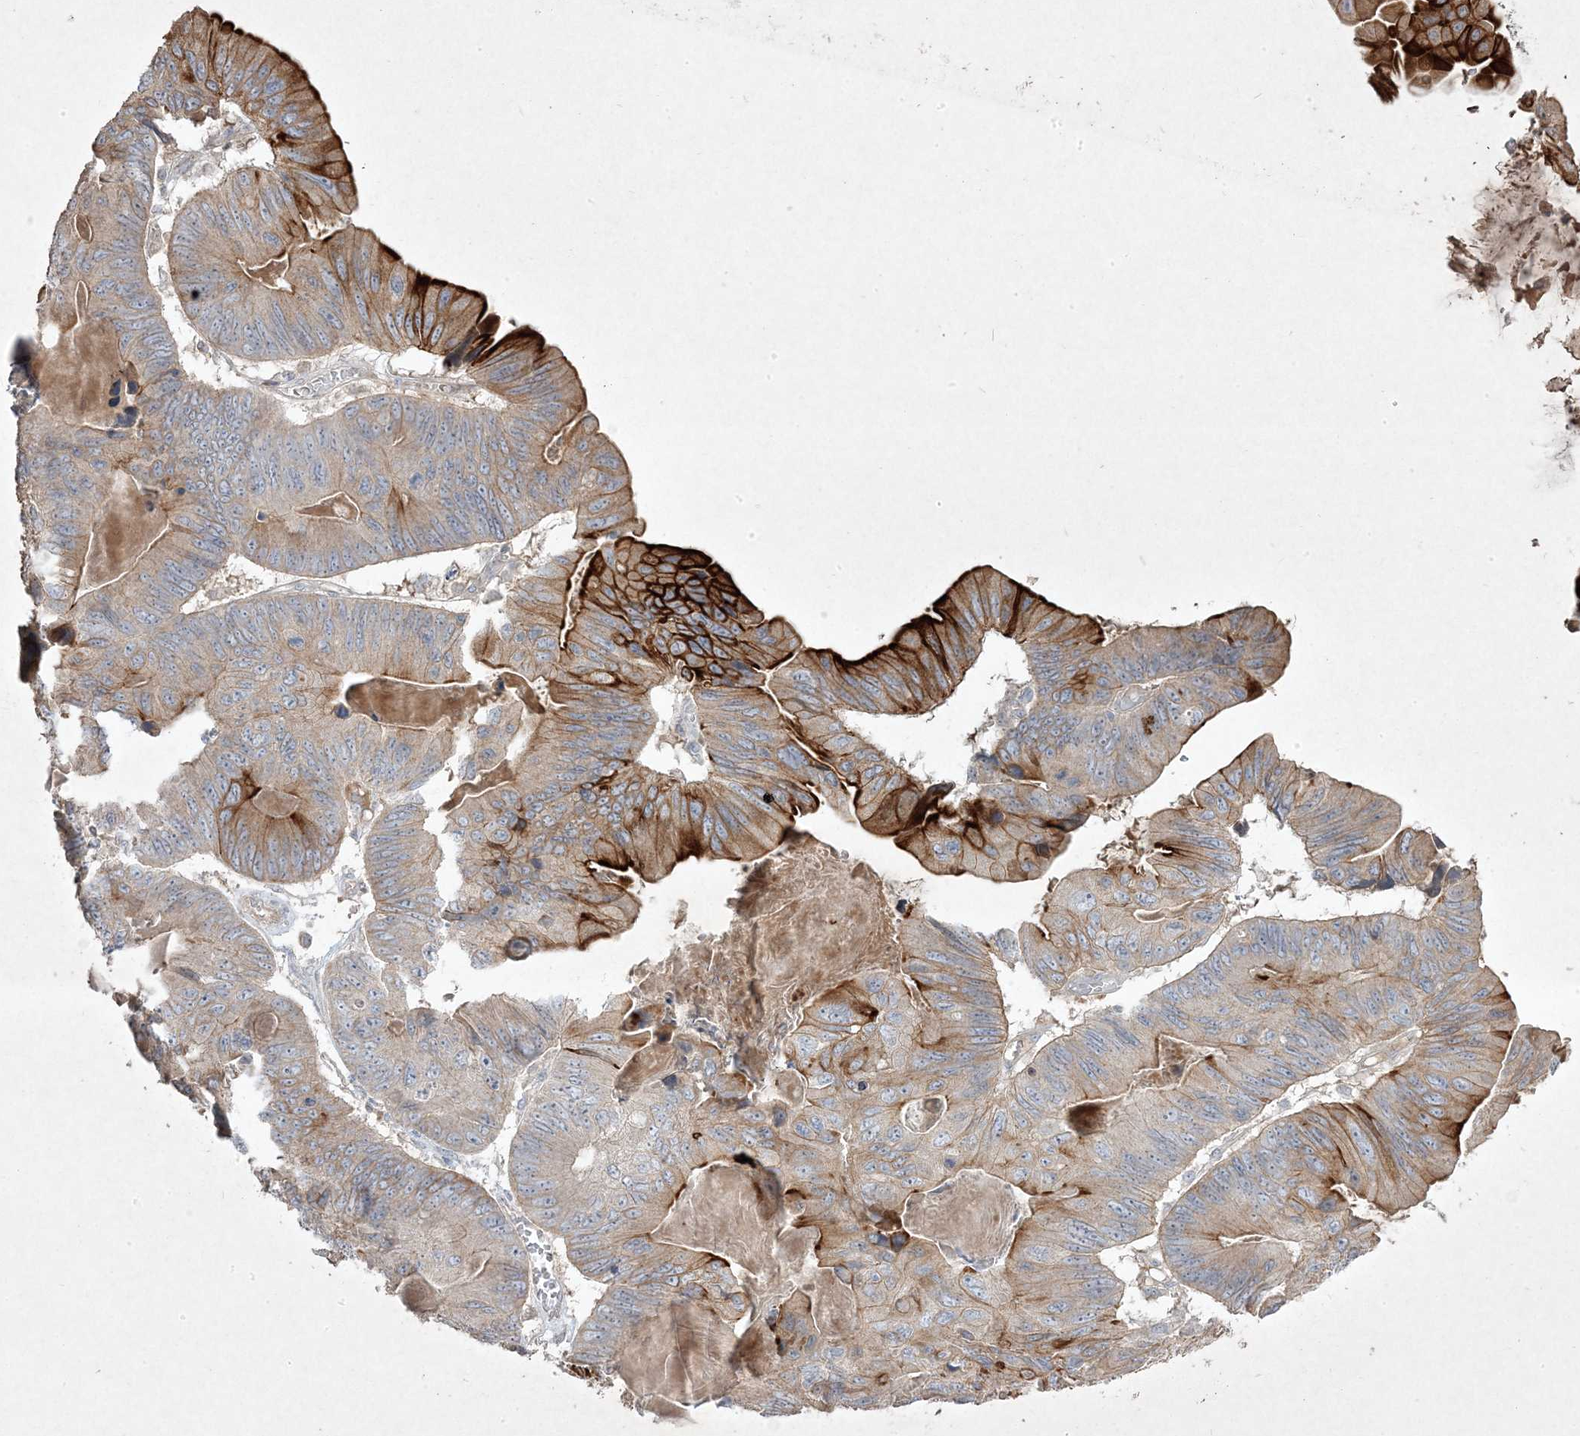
{"staining": {"intensity": "strong", "quantity": "<25%", "location": "cytoplasmic/membranous"}, "tissue": "ovarian cancer", "cell_type": "Tumor cells", "image_type": "cancer", "snomed": [{"axis": "morphology", "description": "Cystadenocarcinoma, mucinous, NOS"}, {"axis": "topography", "description": "Ovary"}], "caption": "IHC of human ovarian cancer demonstrates medium levels of strong cytoplasmic/membranous positivity in about <25% of tumor cells.", "gene": "RGL4", "patient": {"sex": "female", "age": 61}}